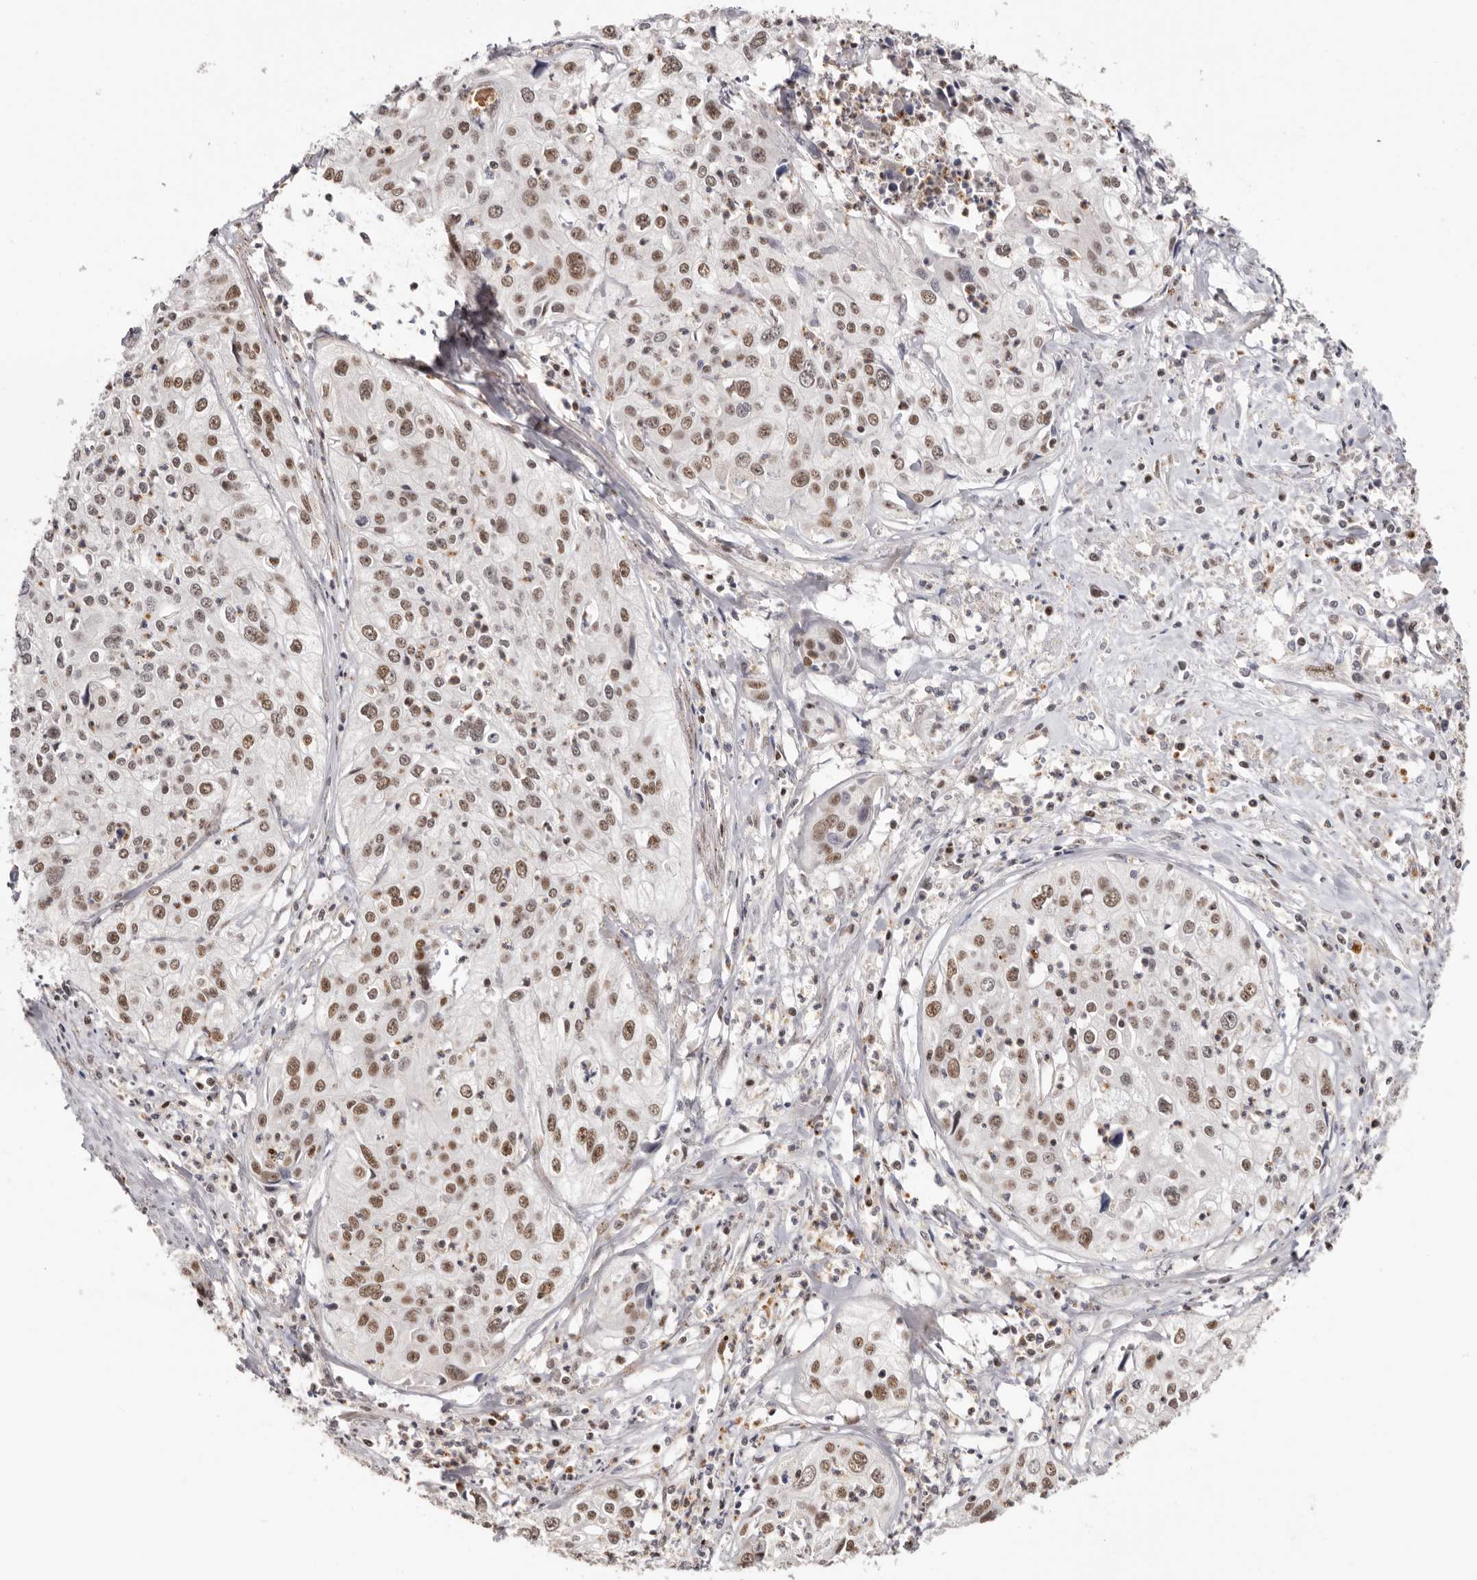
{"staining": {"intensity": "moderate", "quantity": ">75%", "location": "nuclear"}, "tissue": "cervical cancer", "cell_type": "Tumor cells", "image_type": "cancer", "snomed": [{"axis": "morphology", "description": "Squamous cell carcinoma, NOS"}, {"axis": "topography", "description": "Cervix"}], "caption": "The micrograph displays staining of cervical squamous cell carcinoma, revealing moderate nuclear protein staining (brown color) within tumor cells. (IHC, brightfield microscopy, high magnification).", "gene": "SMAD7", "patient": {"sex": "female", "age": 31}}